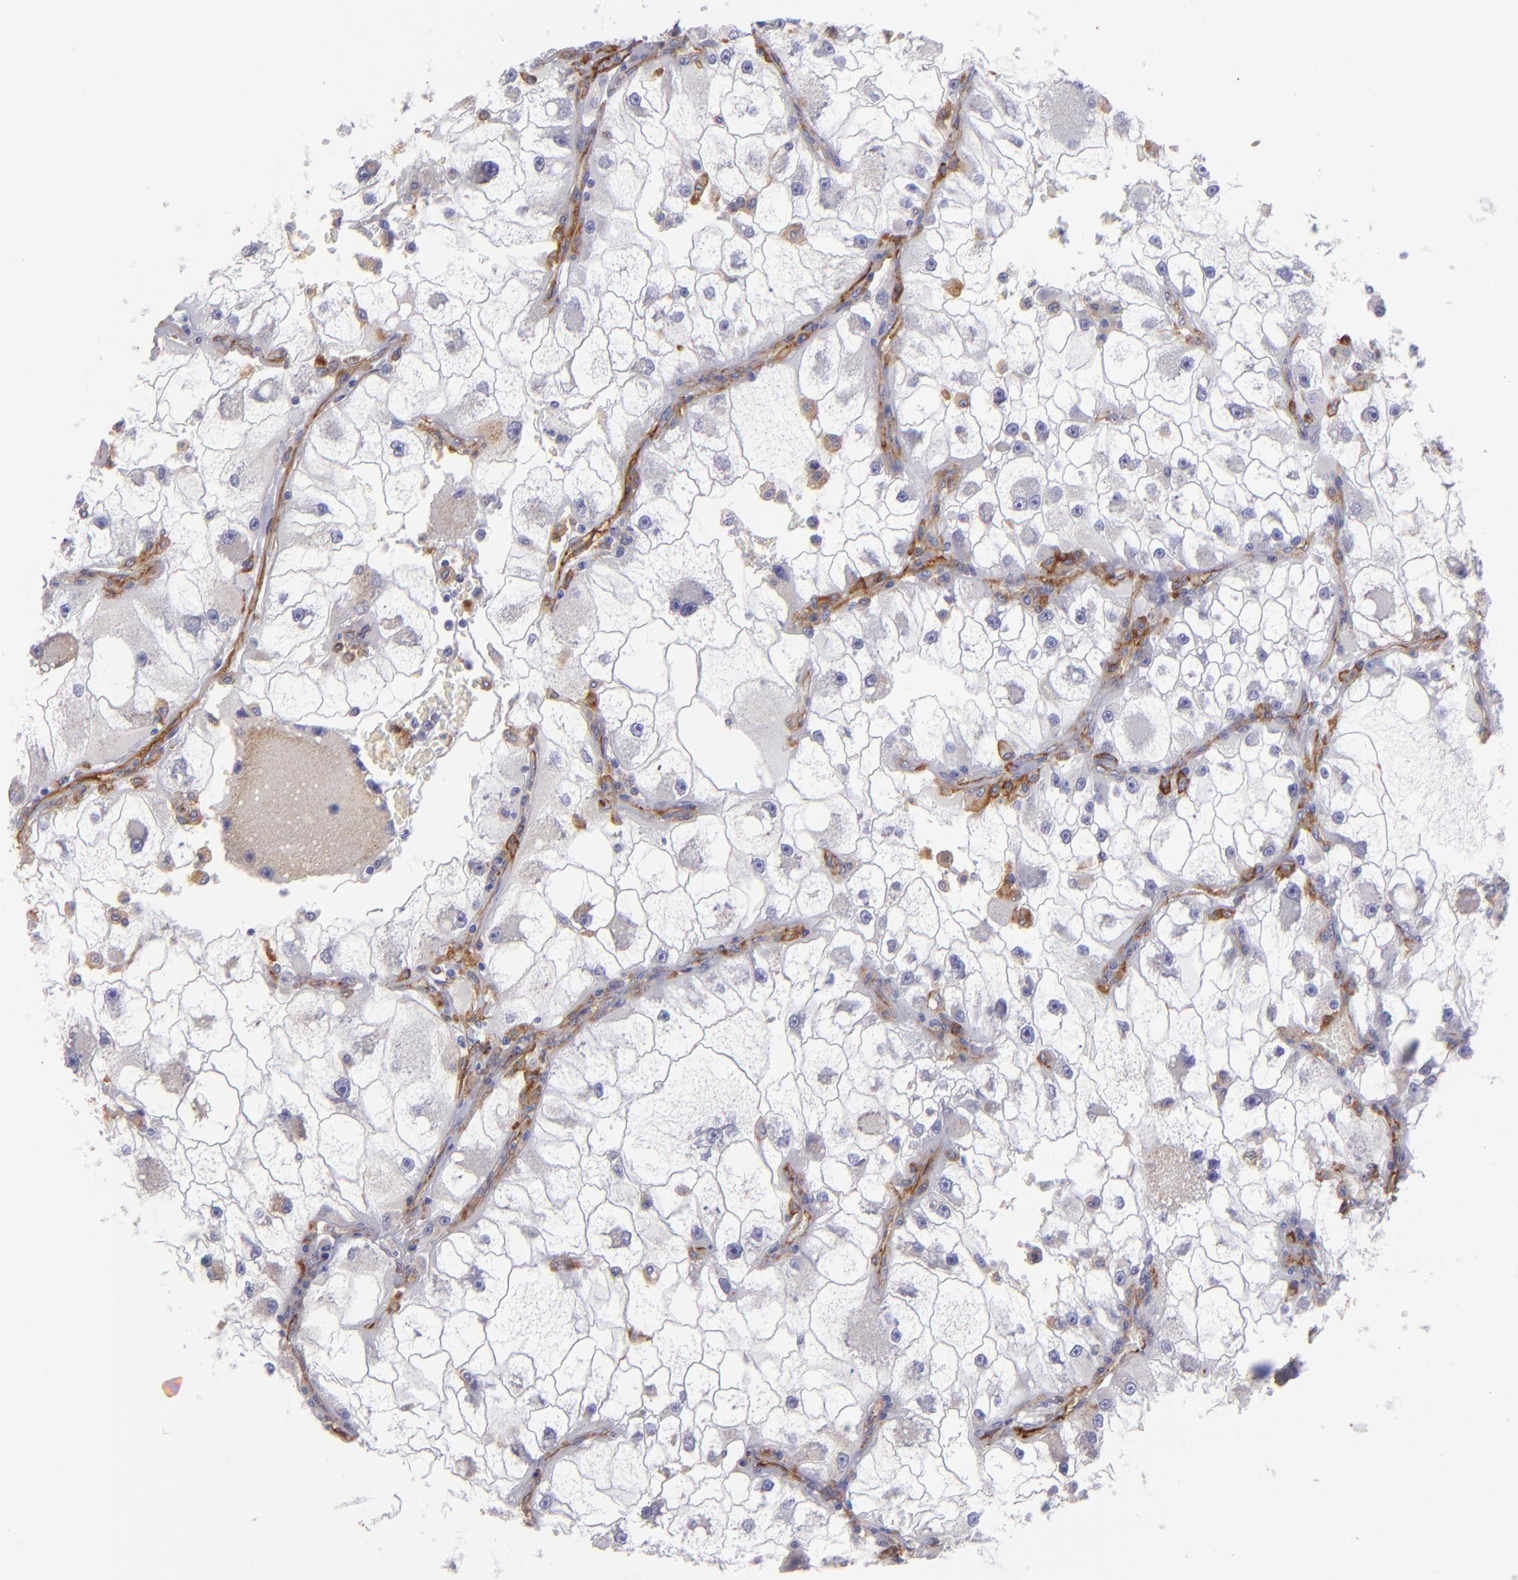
{"staining": {"intensity": "negative", "quantity": "none", "location": "none"}, "tissue": "renal cancer", "cell_type": "Tumor cells", "image_type": "cancer", "snomed": [{"axis": "morphology", "description": "Adenocarcinoma, NOS"}, {"axis": "topography", "description": "Kidney"}], "caption": "A photomicrograph of human adenocarcinoma (renal) is negative for staining in tumor cells. (Stains: DAB immunohistochemistry (IHC) with hematoxylin counter stain, Microscopy: brightfield microscopy at high magnification).", "gene": "ENTPD1", "patient": {"sex": "female", "age": 73}}